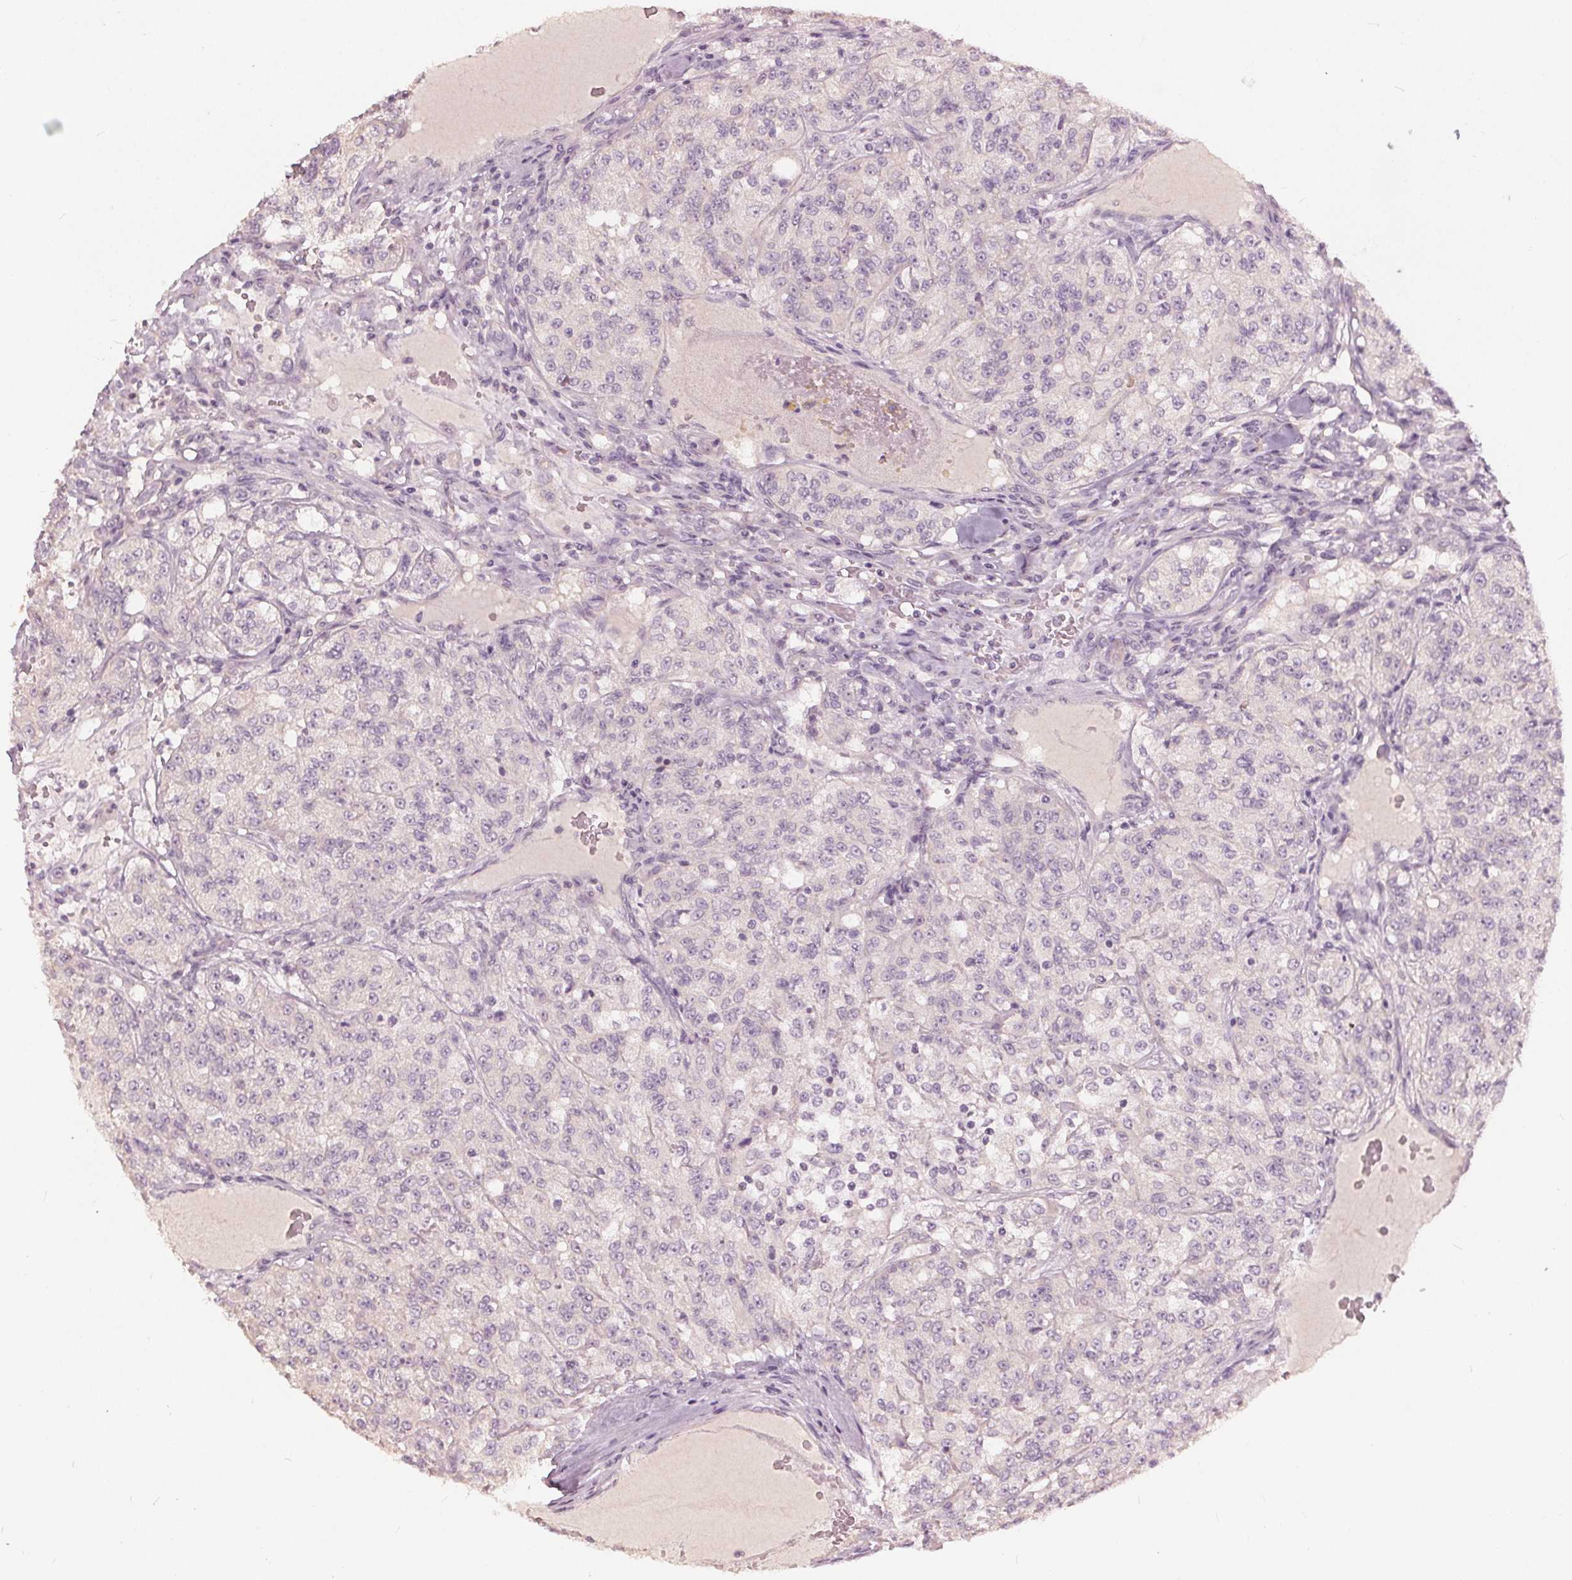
{"staining": {"intensity": "negative", "quantity": "none", "location": "none"}, "tissue": "renal cancer", "cell_type": "Tumor cells", "image_type": "cancer", "snomed": [{"axis": "morphology", "description": "Adenocarcinoma, NOS"}, {"axis": "topography", "description": "Kidney"}], "caption": "IHC of human adenocarcinoma (renal) demonstrates no positivity in tumor cells.", "gene": "KLK13", "patient": {"sex": "female", "age": 63}}